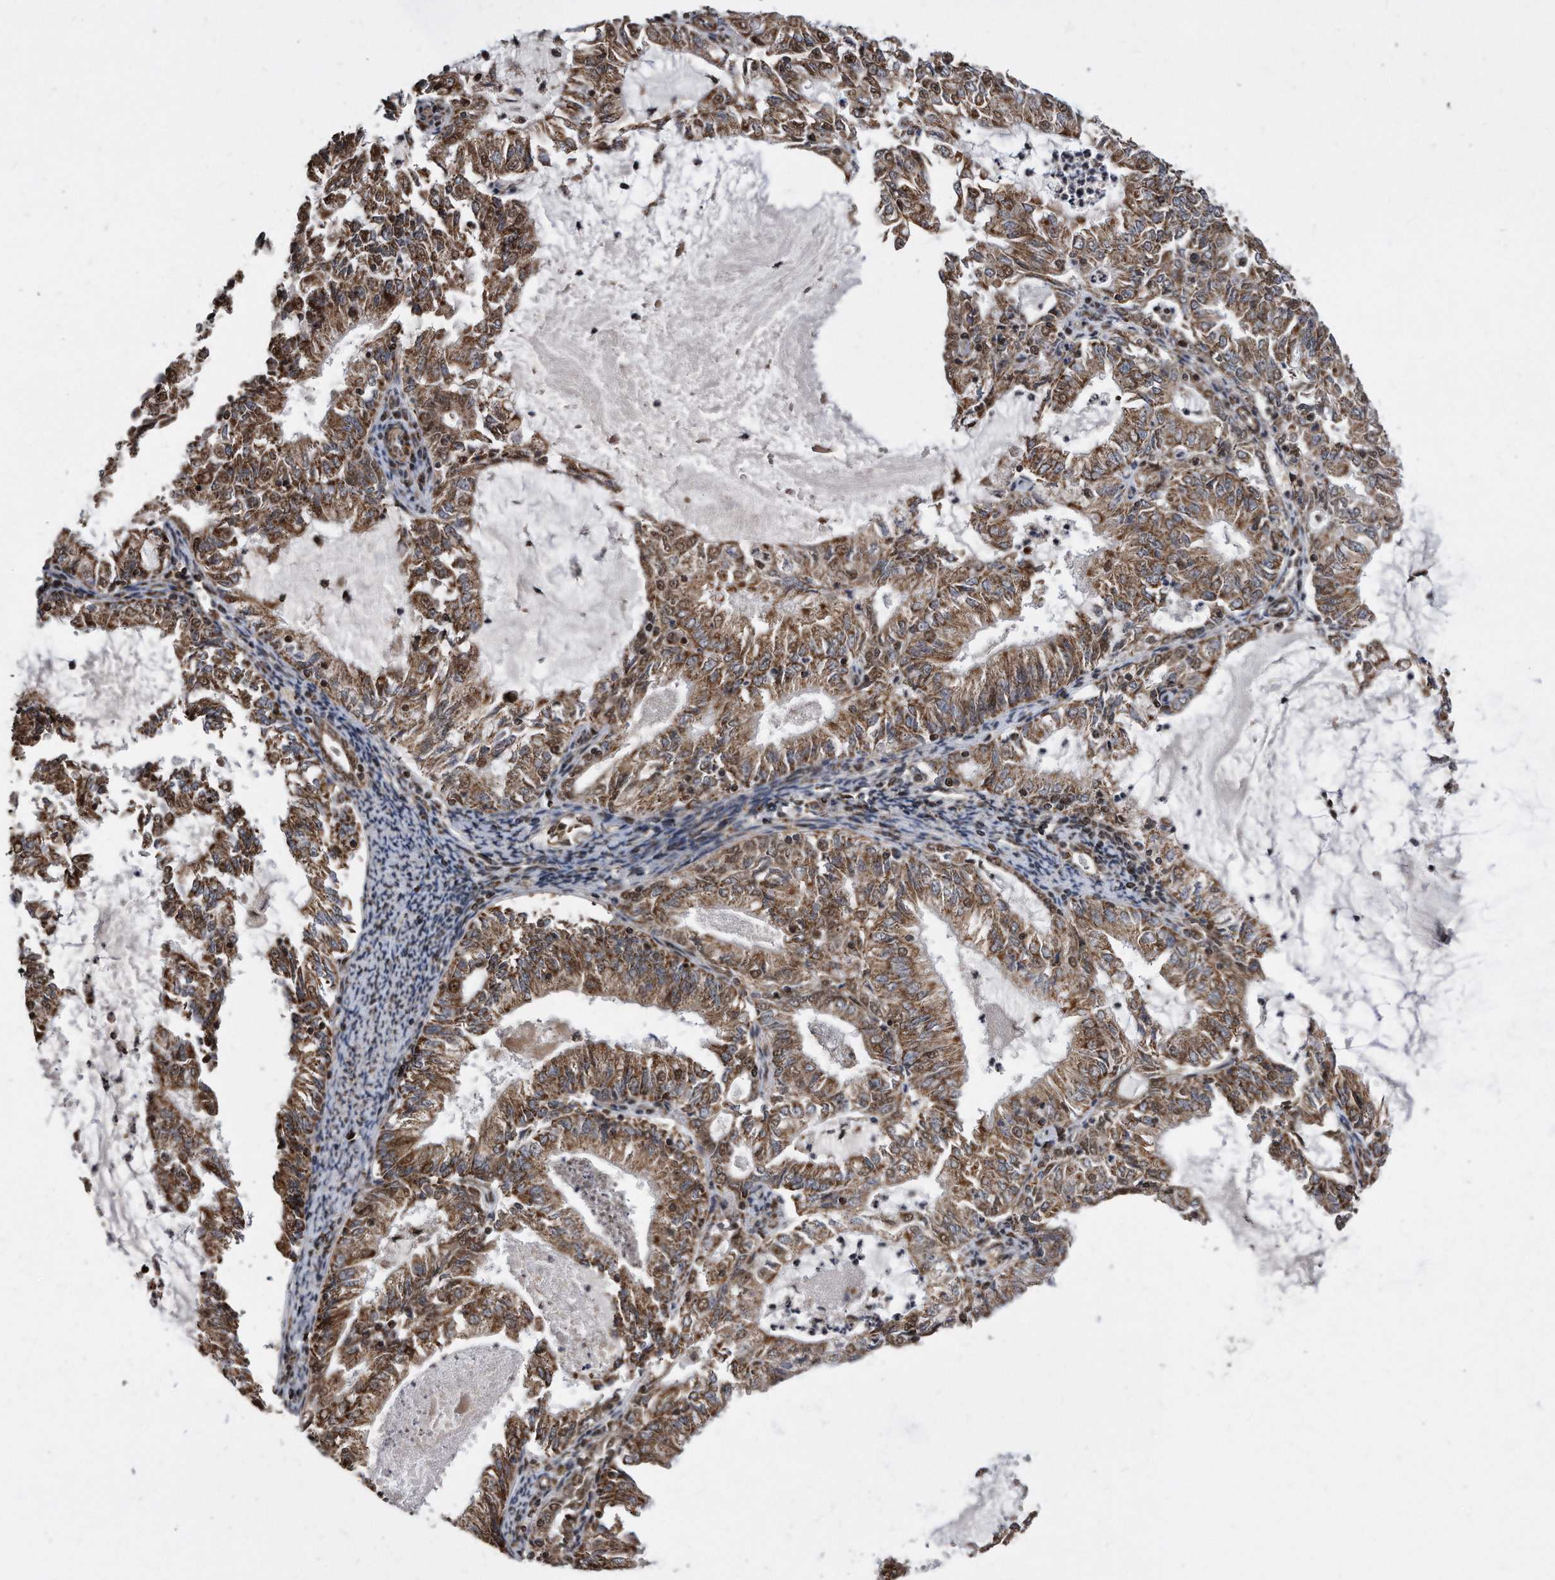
{"staining": {"intensity": "moderate", "quantity": ">75%", "location": "cytoplasmic/membranous"}, "tissue": "endometrial cancer", "cell_type": "Tumor cells", "image_type": "cancer", "snomed": [{"axis": "morphology", "description": "Adenocarcinoma, NOS"}, {"axis": "topography", "description": "Endometrium"}], "caption": "This micrograph reveals immunohistochemistry (IHC) staining of human endometrial cancer (adenocarcinoma), with medium moderate cytoplasmic/membranous staining in about >75% of tumor cells.", "gene": "DUSP22", "patient": {"sex": "female", "age": 57}}